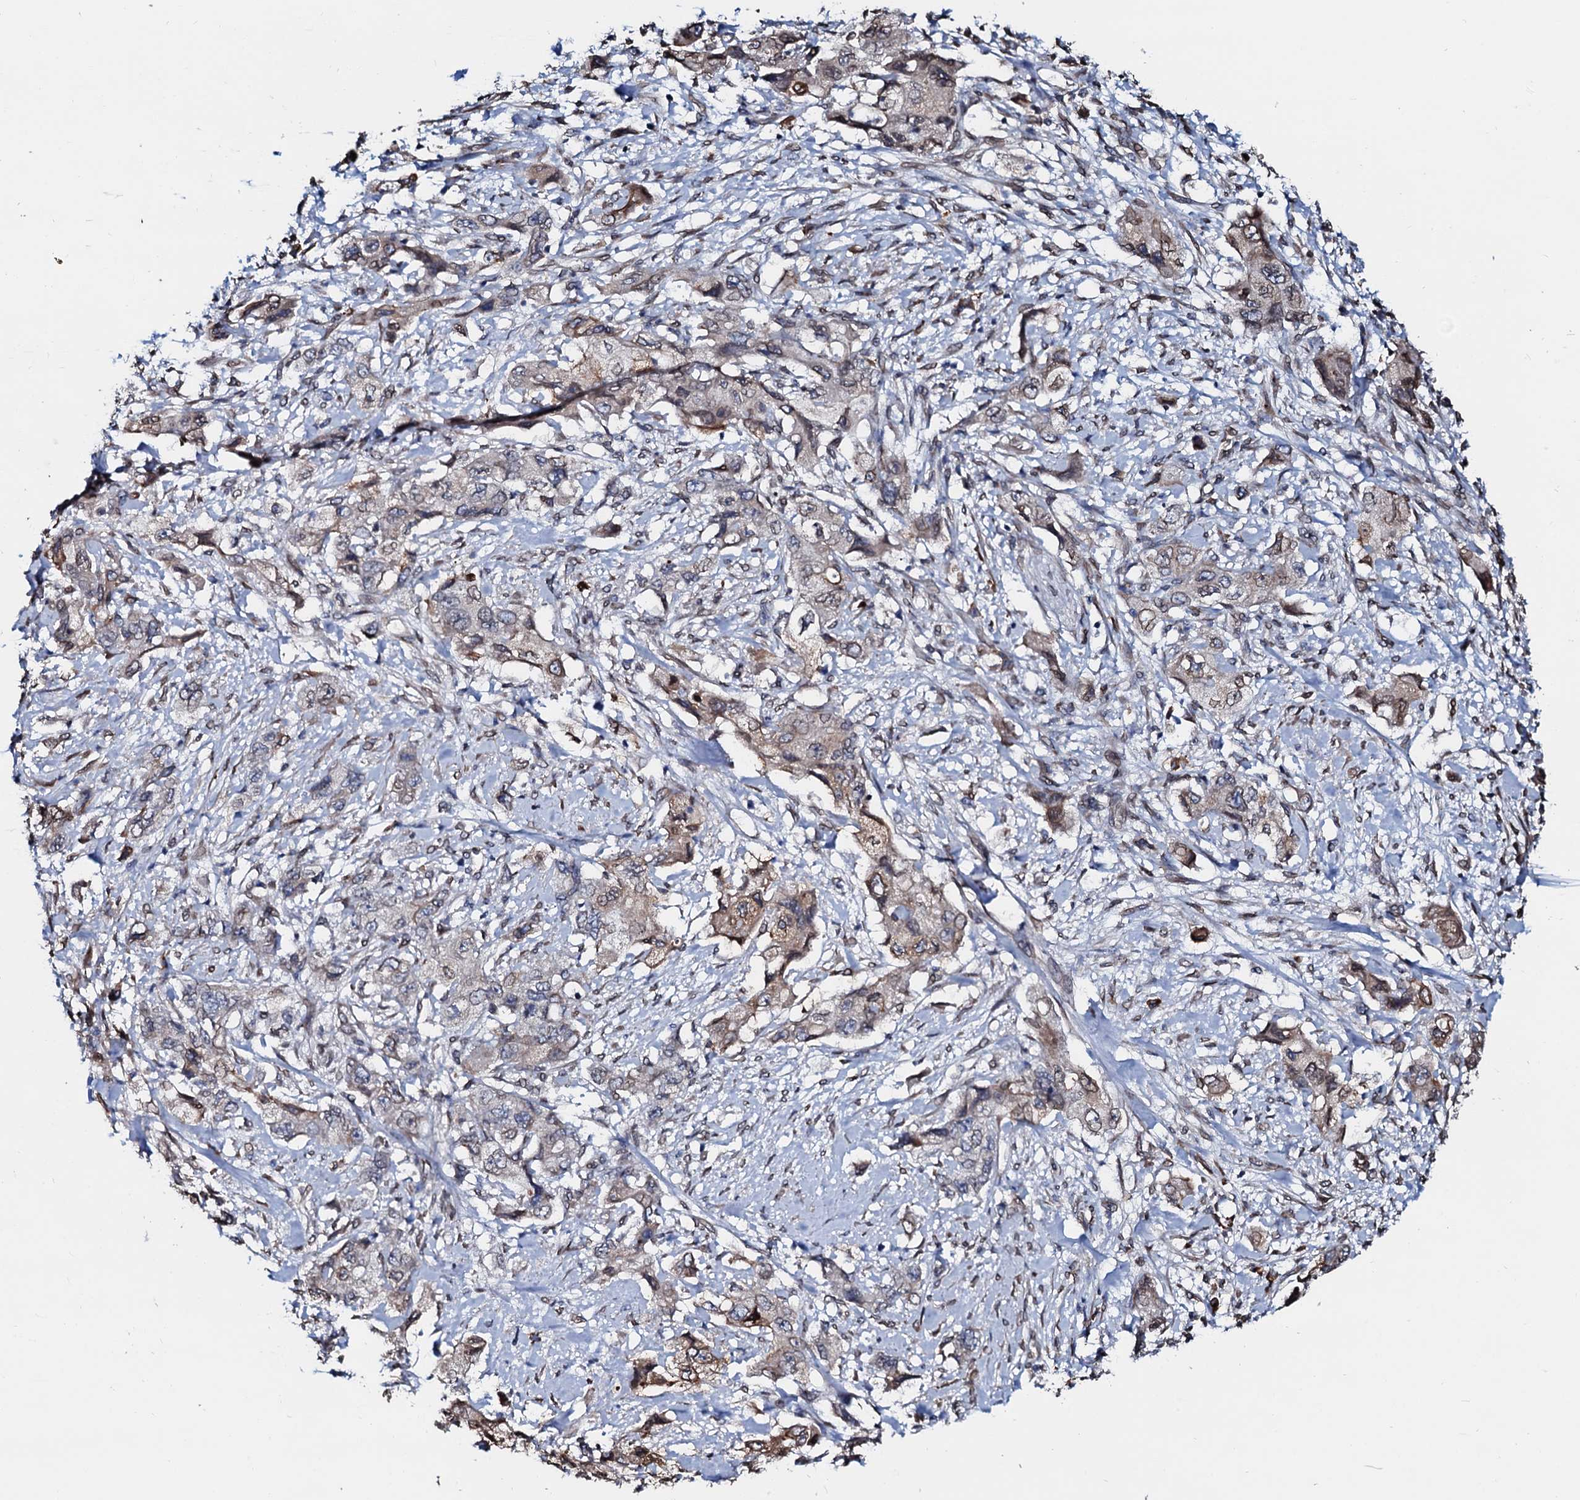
{"staining": {"intensity": "moderate", "quantity": "<25%", "location": "cytoplasmic/membranous"}, "tissue": "pancreatic cancer", "cell_type": "Tumor cells", "image_type": "cancer", "snomed": [{"axis": "morphology", "description": "Adenocarcinoma, NOS"}, {"axis": "topography", "description": "Pancreas"}], "caption": "Immunohistochemistry (IHC) (DAB (3,3'-diaminobenzidine)) staining of human pancreatic cancer (adenocarcinoma) reveals moderate cytoplasmic/membranous protein staining in approximately <25% of tumor cells. (Brightfield microscopy of DAB IHC at high magnification).", "gene": "NRP2", "patient": {"sex": "female", "age": 73}}